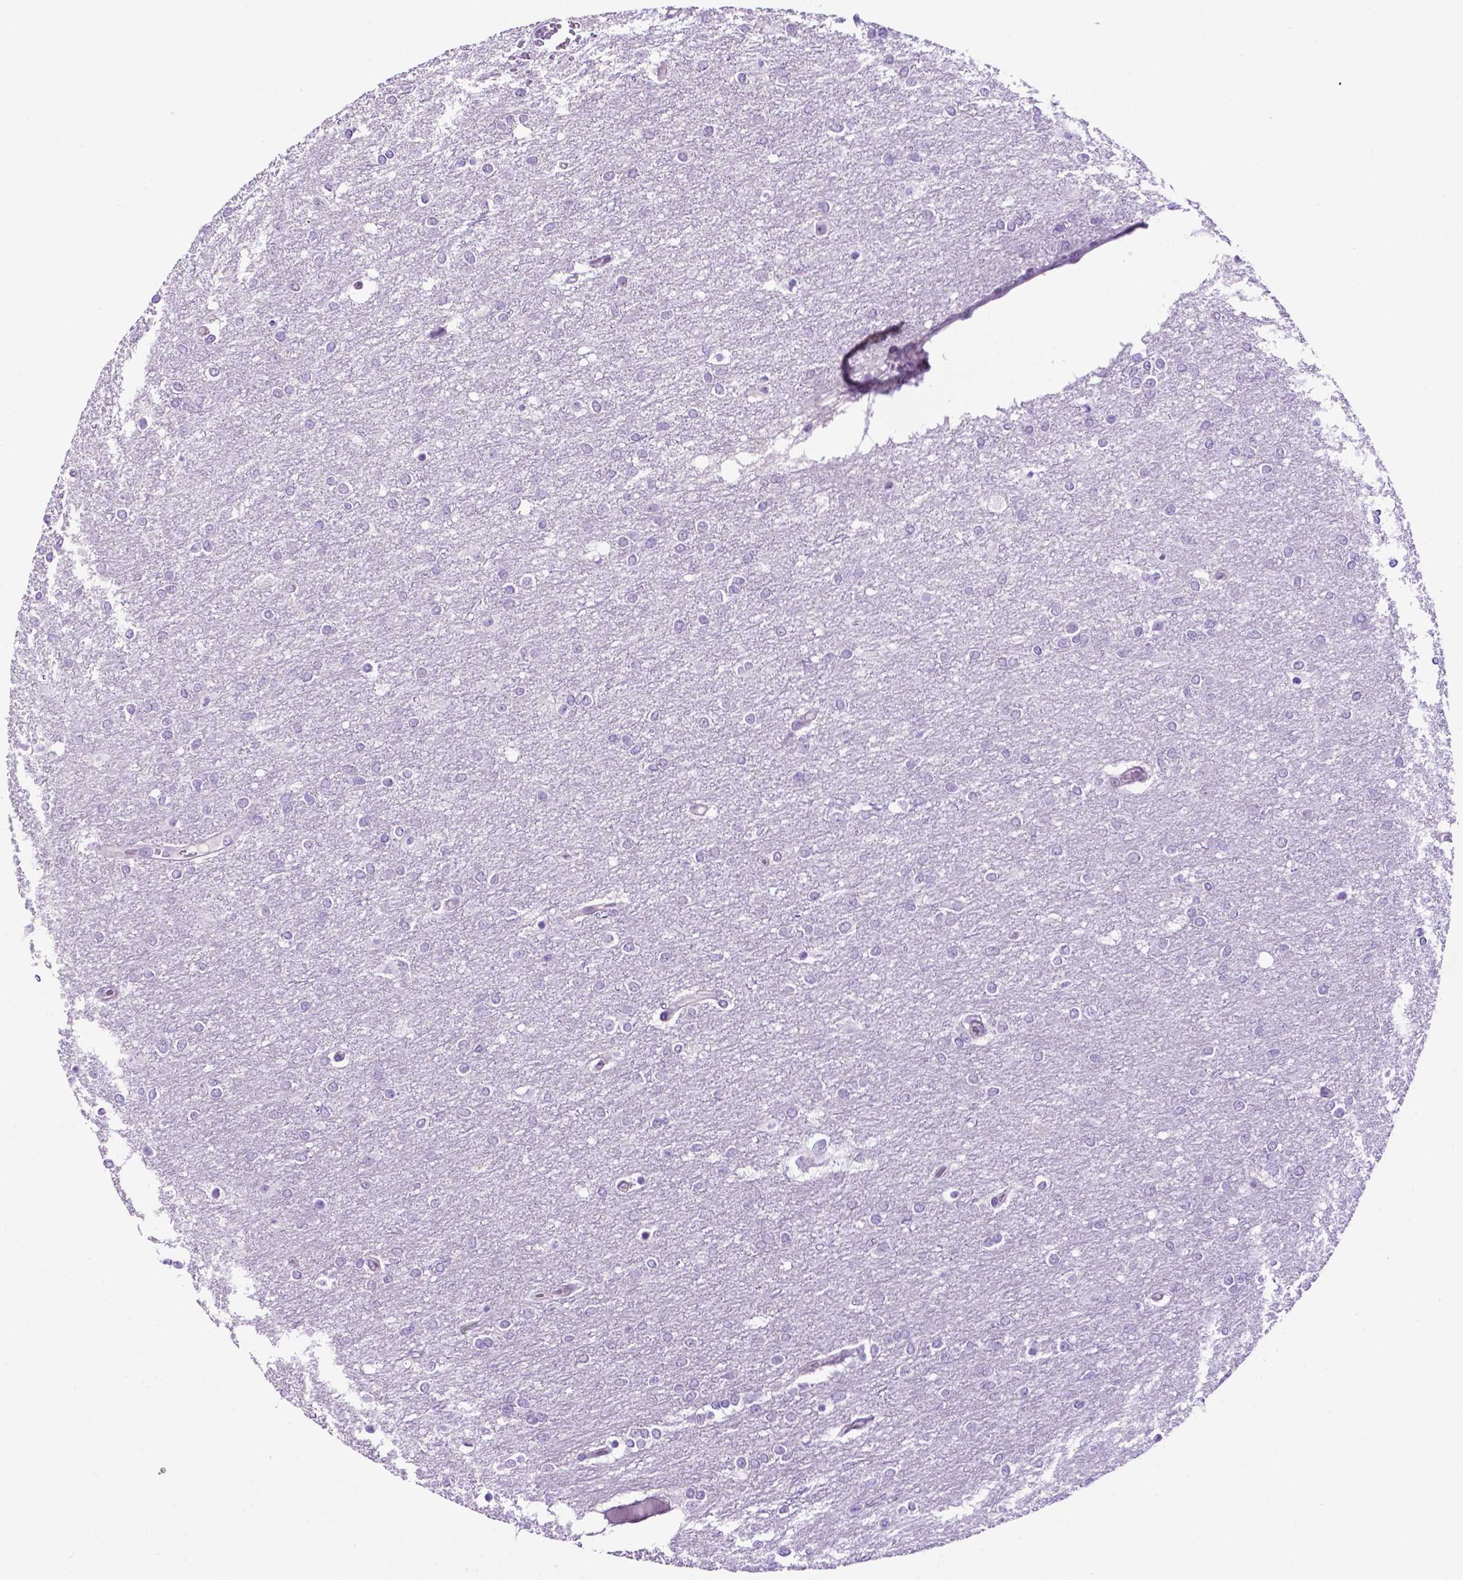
{"staining": {"intensity": "negative", "quantity": "none", "location": "none"}, "tissue": "glioma", "cell_type": "Tumor cells", "image_type": "cancer", "snomed": [{"axis": "morphology", "description": "Glioma, malignant, High grade"}, {"axis": "topography", "description": "Brain"}], "caption": "Malignant glioma (high-grade) was stained to show a protein in brown. There is no significant expression in tumor cells. (Brightfield microscopy of DAB (3,3'-diaminobenzidine) immunohistochemistry (IHC) at high magnification).", "gene": "TACSTD2", "patient": {"sex": "female", "age": 61}}